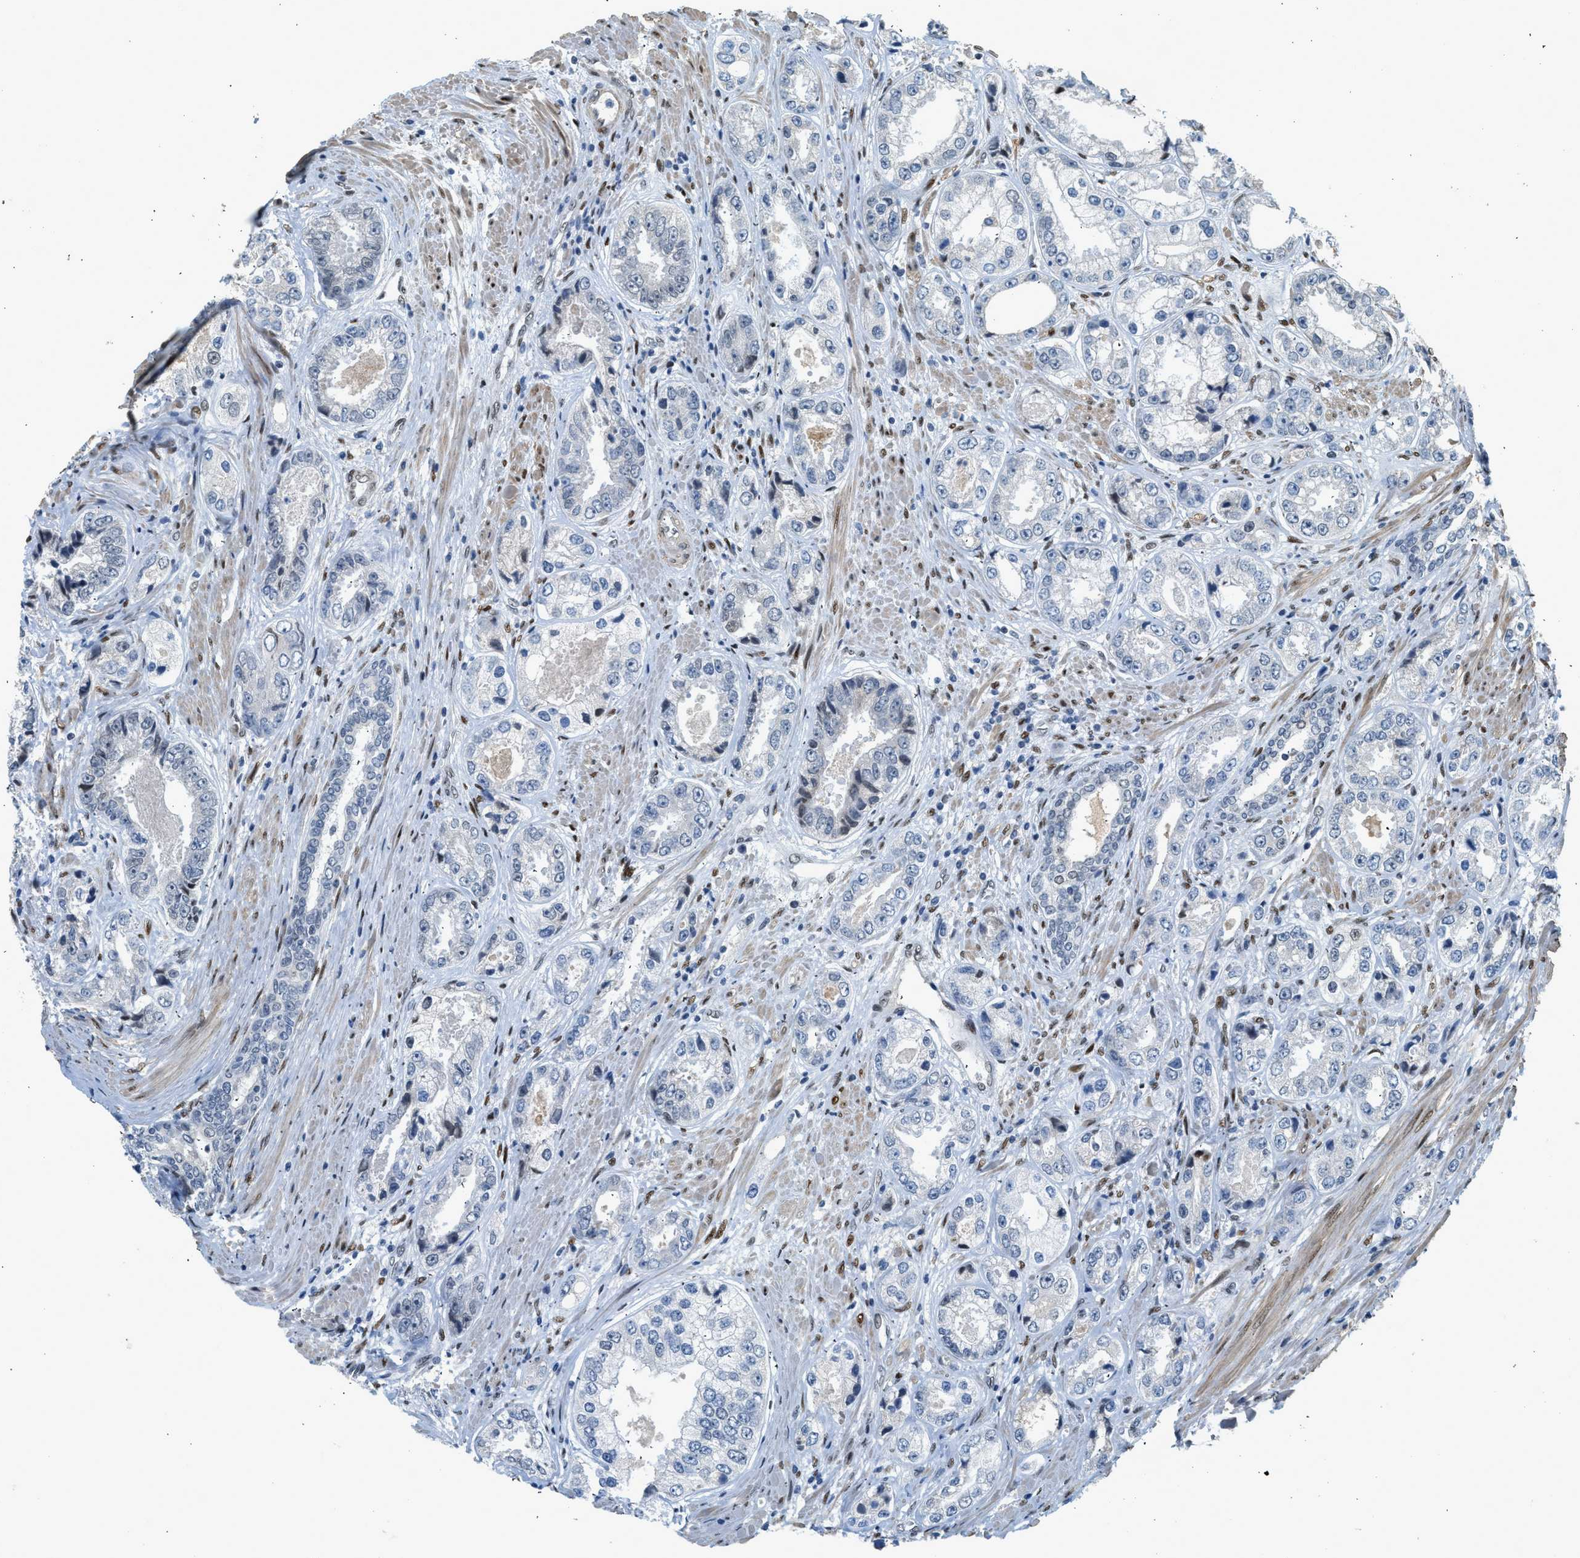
{"staining": {"intensity": "negative", "quantity": "none", "location": "none"}, "tissue": "prostate cancer", "cell_type": "Tumor cells", "image_type": "cancer", "snomed": [{"axis": "morphology", "description": "Adenocarcinoma, High grade"}, {"axis": "topography", "description": "Prostate"}], "caption": "Micrograph shows no significant protein expression in tumor cells of adenocarcinoma (high-grade) (prostate).", "gene": "ZBTB20", "patient": {"sex": "male", "age": 61}}